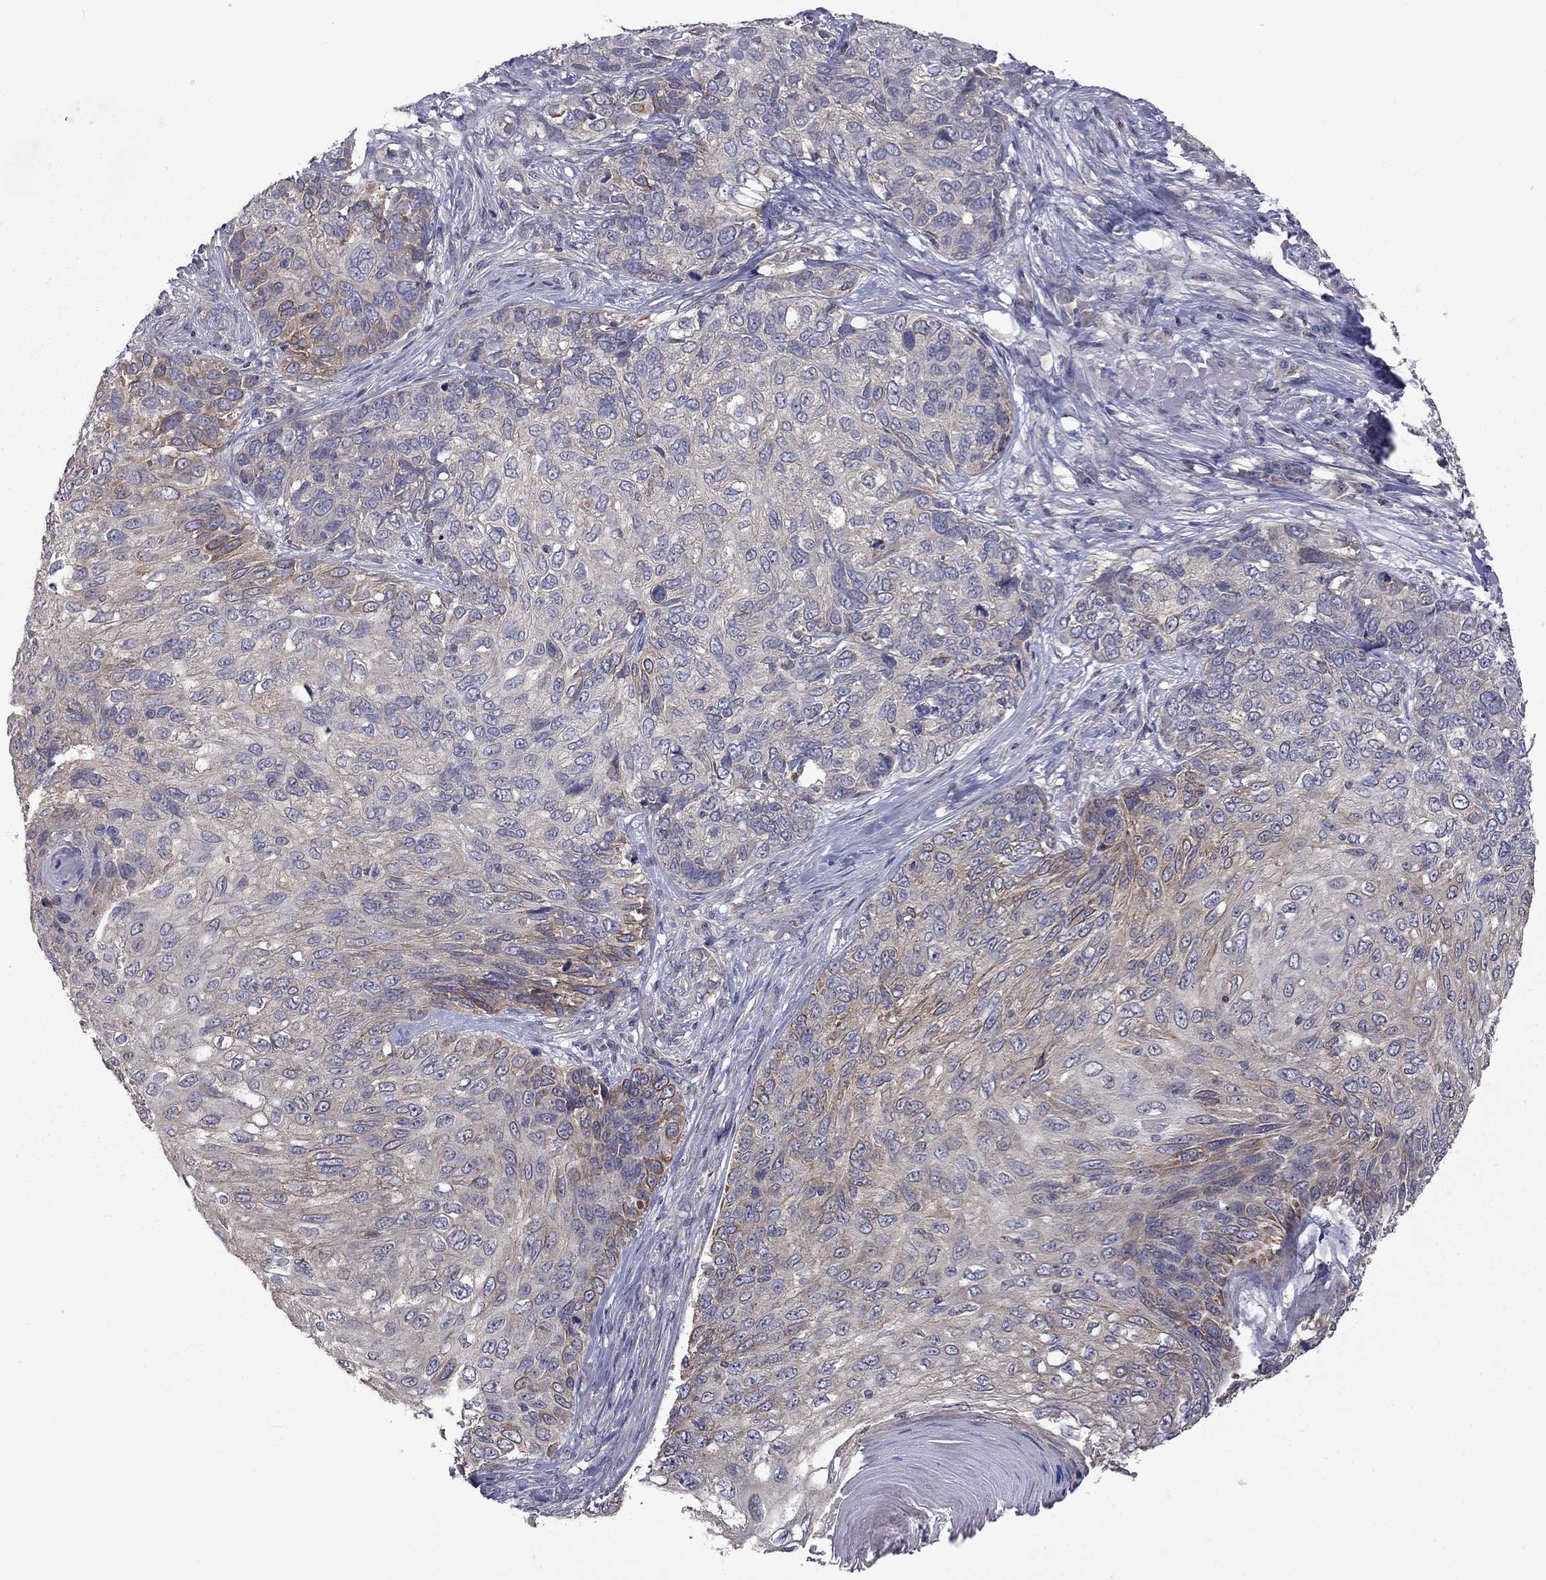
{"staining": {"intensity": "strong", "quantity": "<25%", "location": "cytoplasmic/membranous"}, "tissue": "skin cancer", "cell_type": "Tumor cells", "image_type": "cancer", "snomed": [{"axis": "morphology", "description": "Squamous cell carcinoma, NOS"}, {"axis": "topography", "description": "Skin"}], "caption": "Approximately <25% of tumor cells in human squamous cell carcinoma (skin) reveal strong cytoplasmic/membranous protein staining as visualized by brown immunohistochemical staining.", "gene": "SLC39A14", "patient": {"sex": "male", "age": 92}}